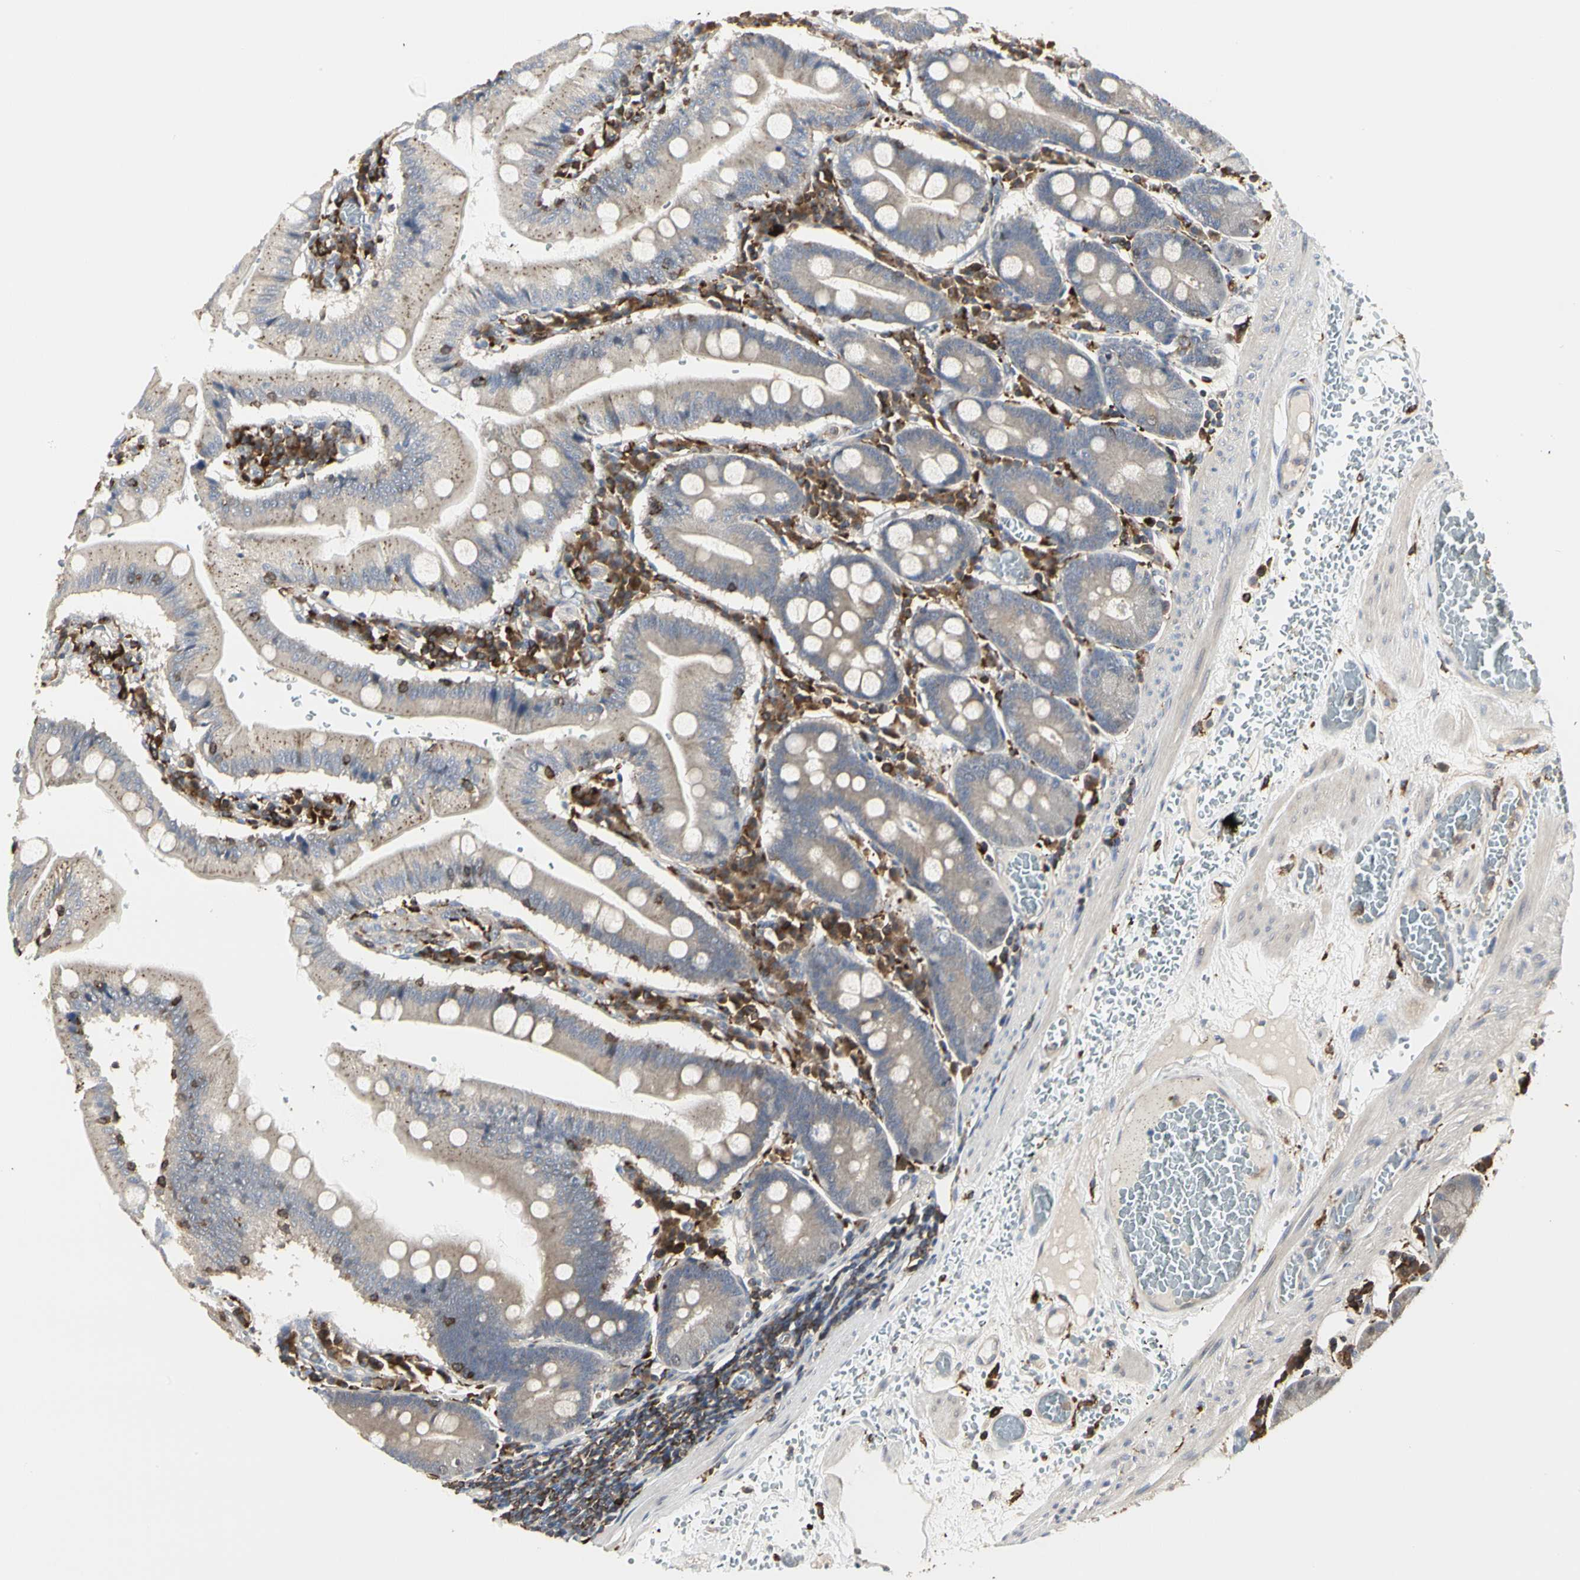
{"staining": {"intensity": "weak", "quantity": "25%-75%", "location": "cytoplasmic/membranous"}, "tissue": "small intestine", "cell_type": "Glandular cells", "image_type": "normal", "snomed": [{"axis": "morphology", "description": "Normal tissue, NOS"}, {"axis": "topography", "description": "Small intestine"}], "caption": "The photomicrograph demonstrates immunohistochemical staining of benign small intestine. There is weak cytoplasmic/membranous expression is seen in about 25%-75% of glandular cells.", "gene": "NAPG", "patient": {"sex": "male", "age": 71}}